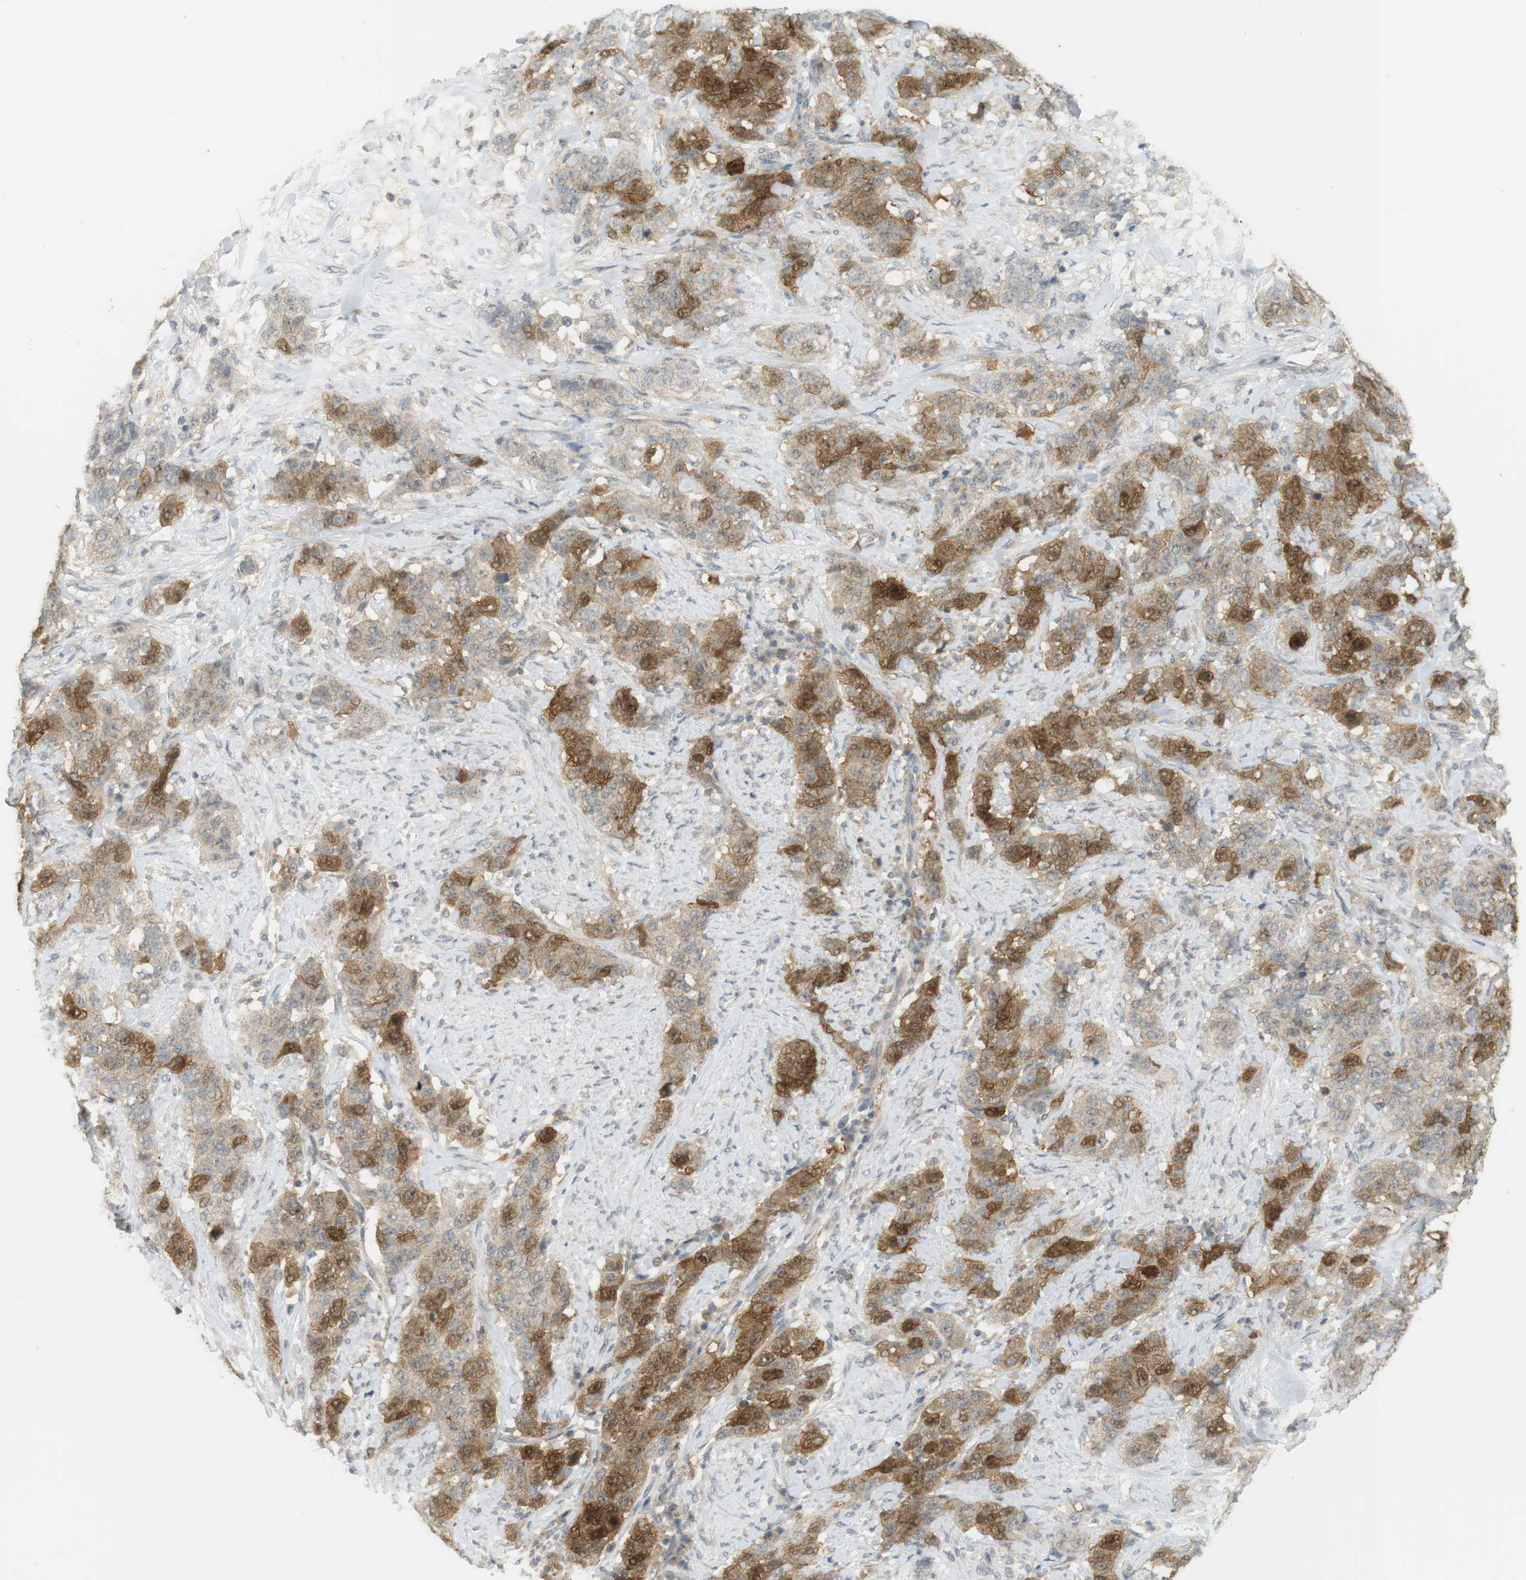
{"staining": {"intensity": "strong", "quantity": "<25%", "location": "cytoplasmic/membranous"}, "tissue": "stomach cancer", "cell_type": "Tumor cells", "image_type": "cancer", "snomed": [{"axis": "morphology", "description": "Adenocarcinoma, NOS"}, {"axis": "topography", "description": "Stomach"}], "caption": "Protein expression analysis of stomach cancer displays strong cytoplasmic/membranous staining in about <25% of tumor cells. (IHC, brightfield microscopy, high magnification).", "gene": "TTK", "patient": {"sex": "male", "age": 48}}